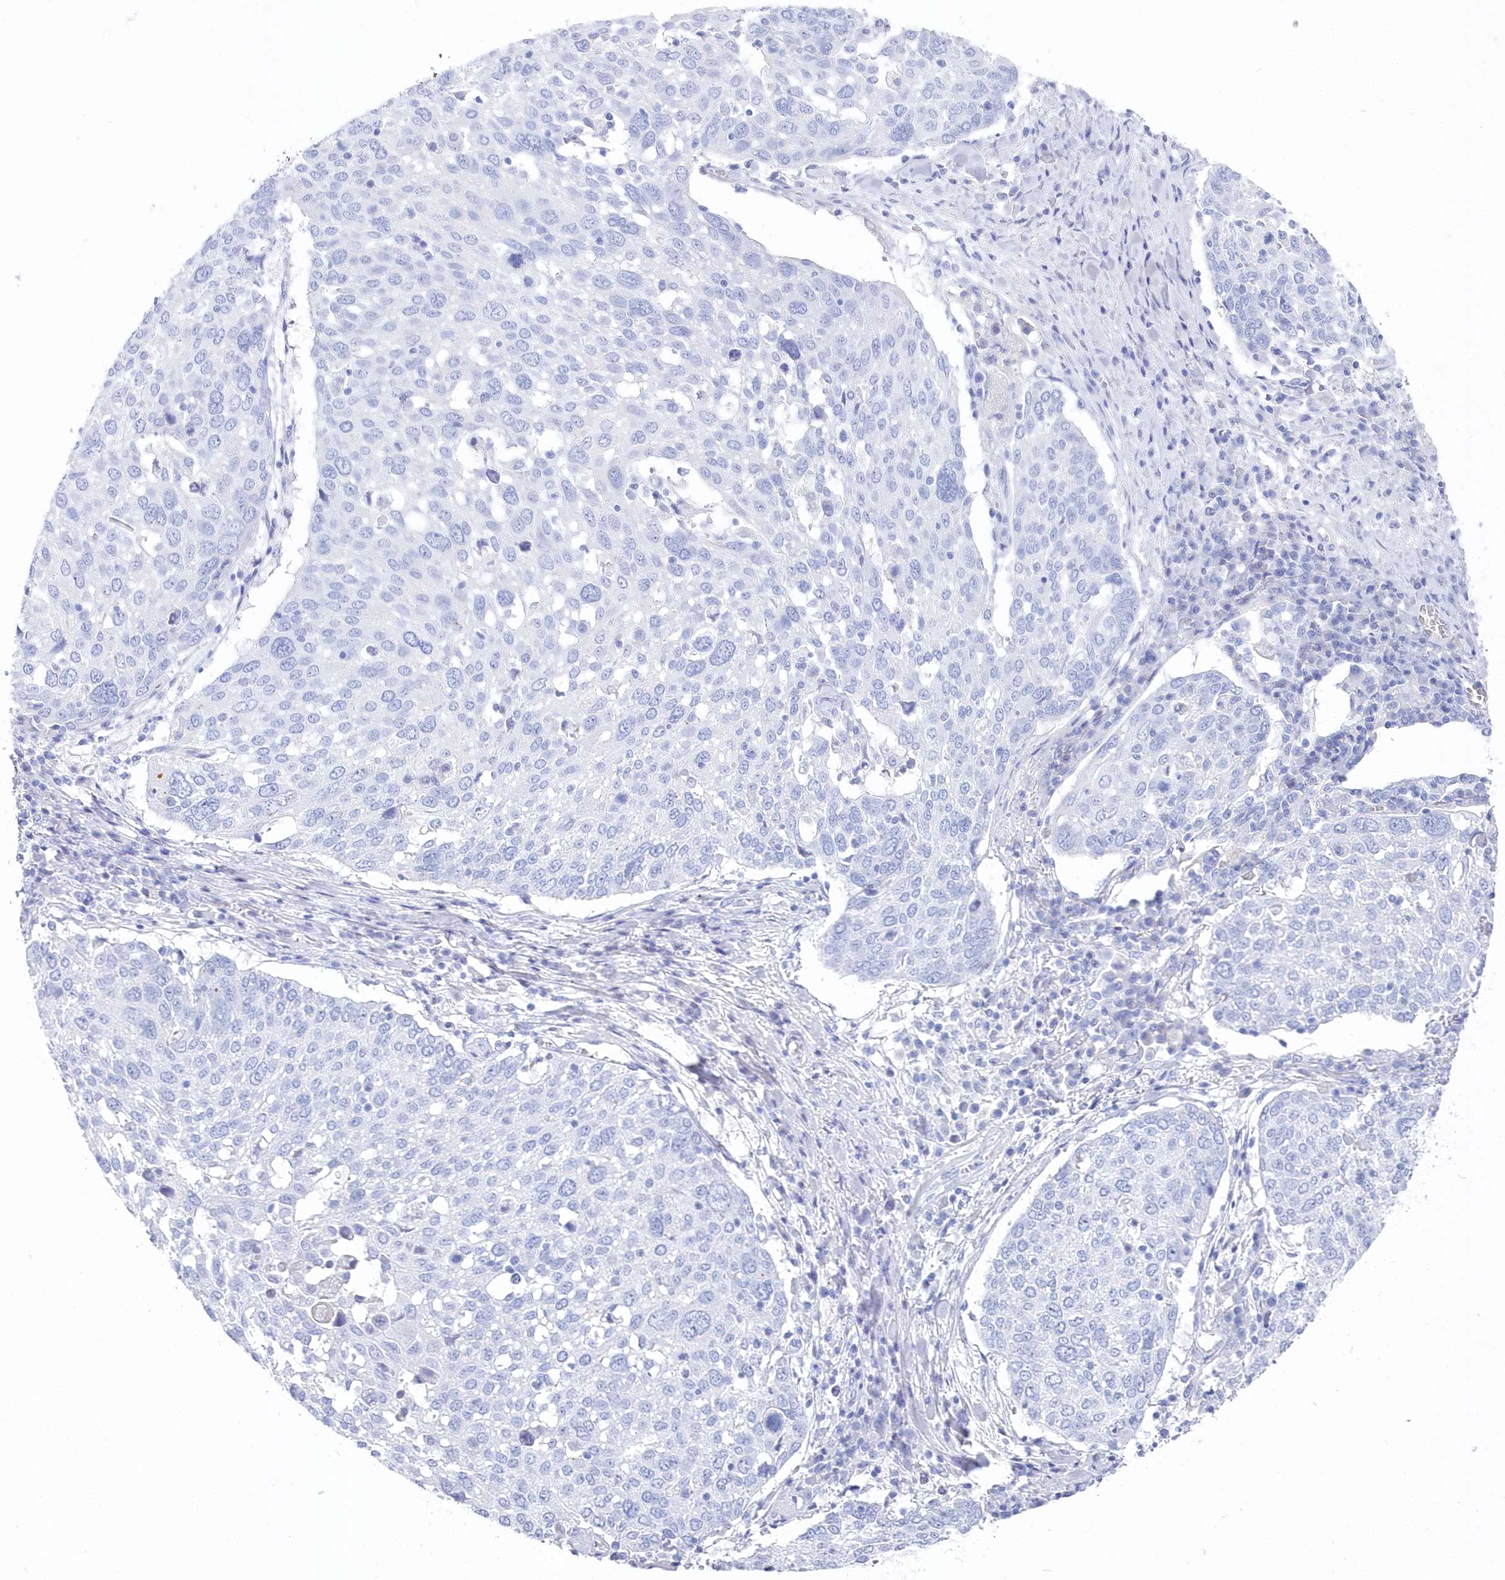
{"staining": {"intensity": "negative", "quantity": "none", "location": "none"}, "tissue": "lung cancer", "cell_type": "Tumor cells", "image_type": "cancer", "snomed": [{"axis": "morphology", "description": "Squamous cell carcinoma, NOS"}, {"axis": "topography", "description": "Lung"}], "caption": "Immunohistochemistry of lung cancer (squamous cell carcinoma) displays no expression in tumor cells. (Immunohistochemistry (ihc), brightfield microscopy, high magnification).", "gene": "CSNK1G2", "patient": {"sex": "male", "age": 65}}